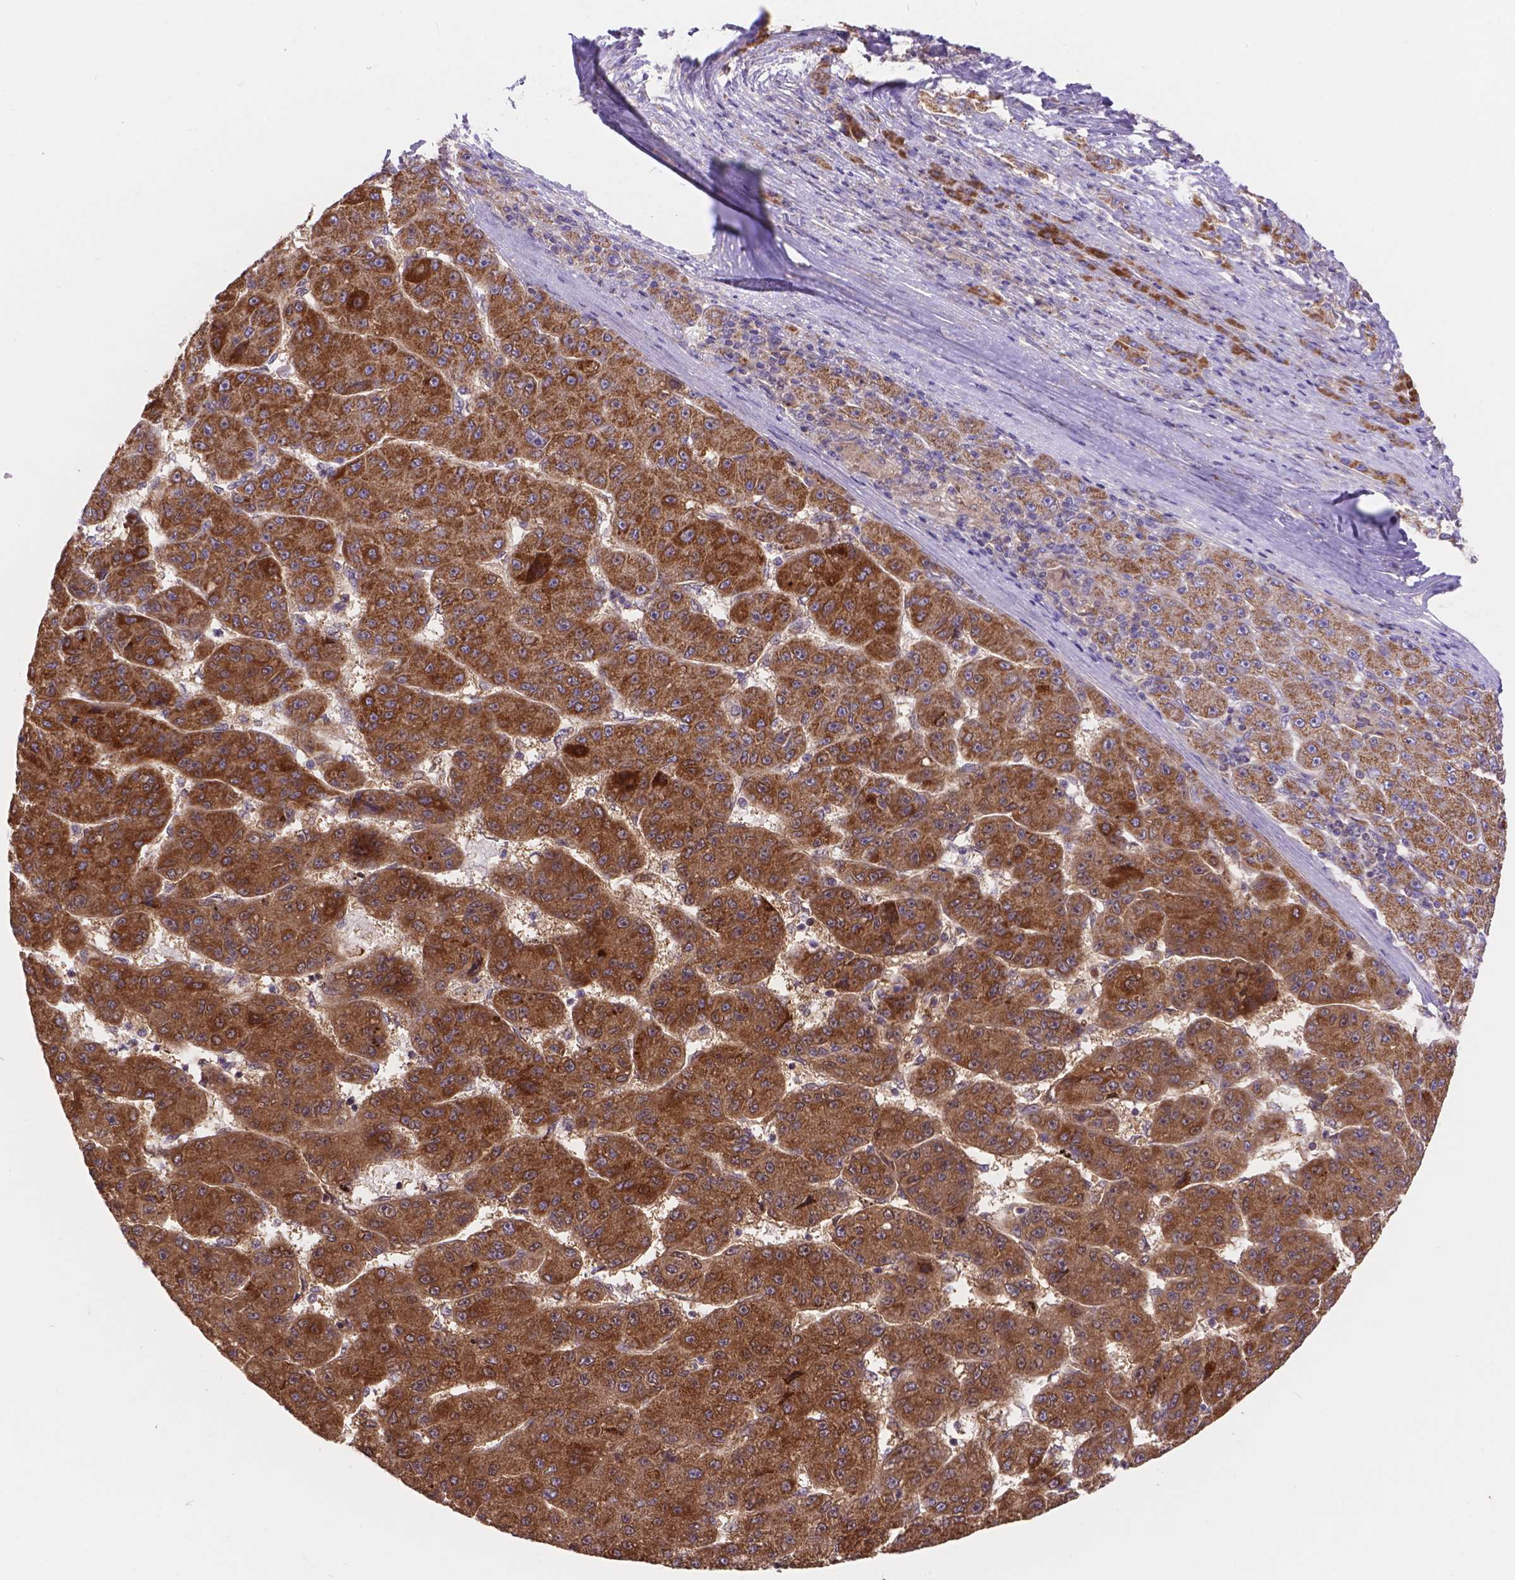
{"staining": {"intensity": "strong", "quantity": ">75%", "location": "cytoplasmic/membranous"}, "tissue": "liver cancer", "cell_type": "Tumor cells", "image_type": "cancer", "snomed": [{"axis": "morphology", "description": "Carcinoma, Hepatocellular, NOS"}, {"axis": "topography", "description": "Liver"}], "caption": "Brown immunohistochemical staining in human liver cancer exhibits strong cytoplasmic/membranous expression in about >75% of tumor cells. The staining was performed using DAB (3,3'-diaminobenzidine), with brown indicating positive protein expression. Nuclei are stained blue with hematoxylin.", "gene": "AK3", "patient": {"sex": "male", "age": 67}}